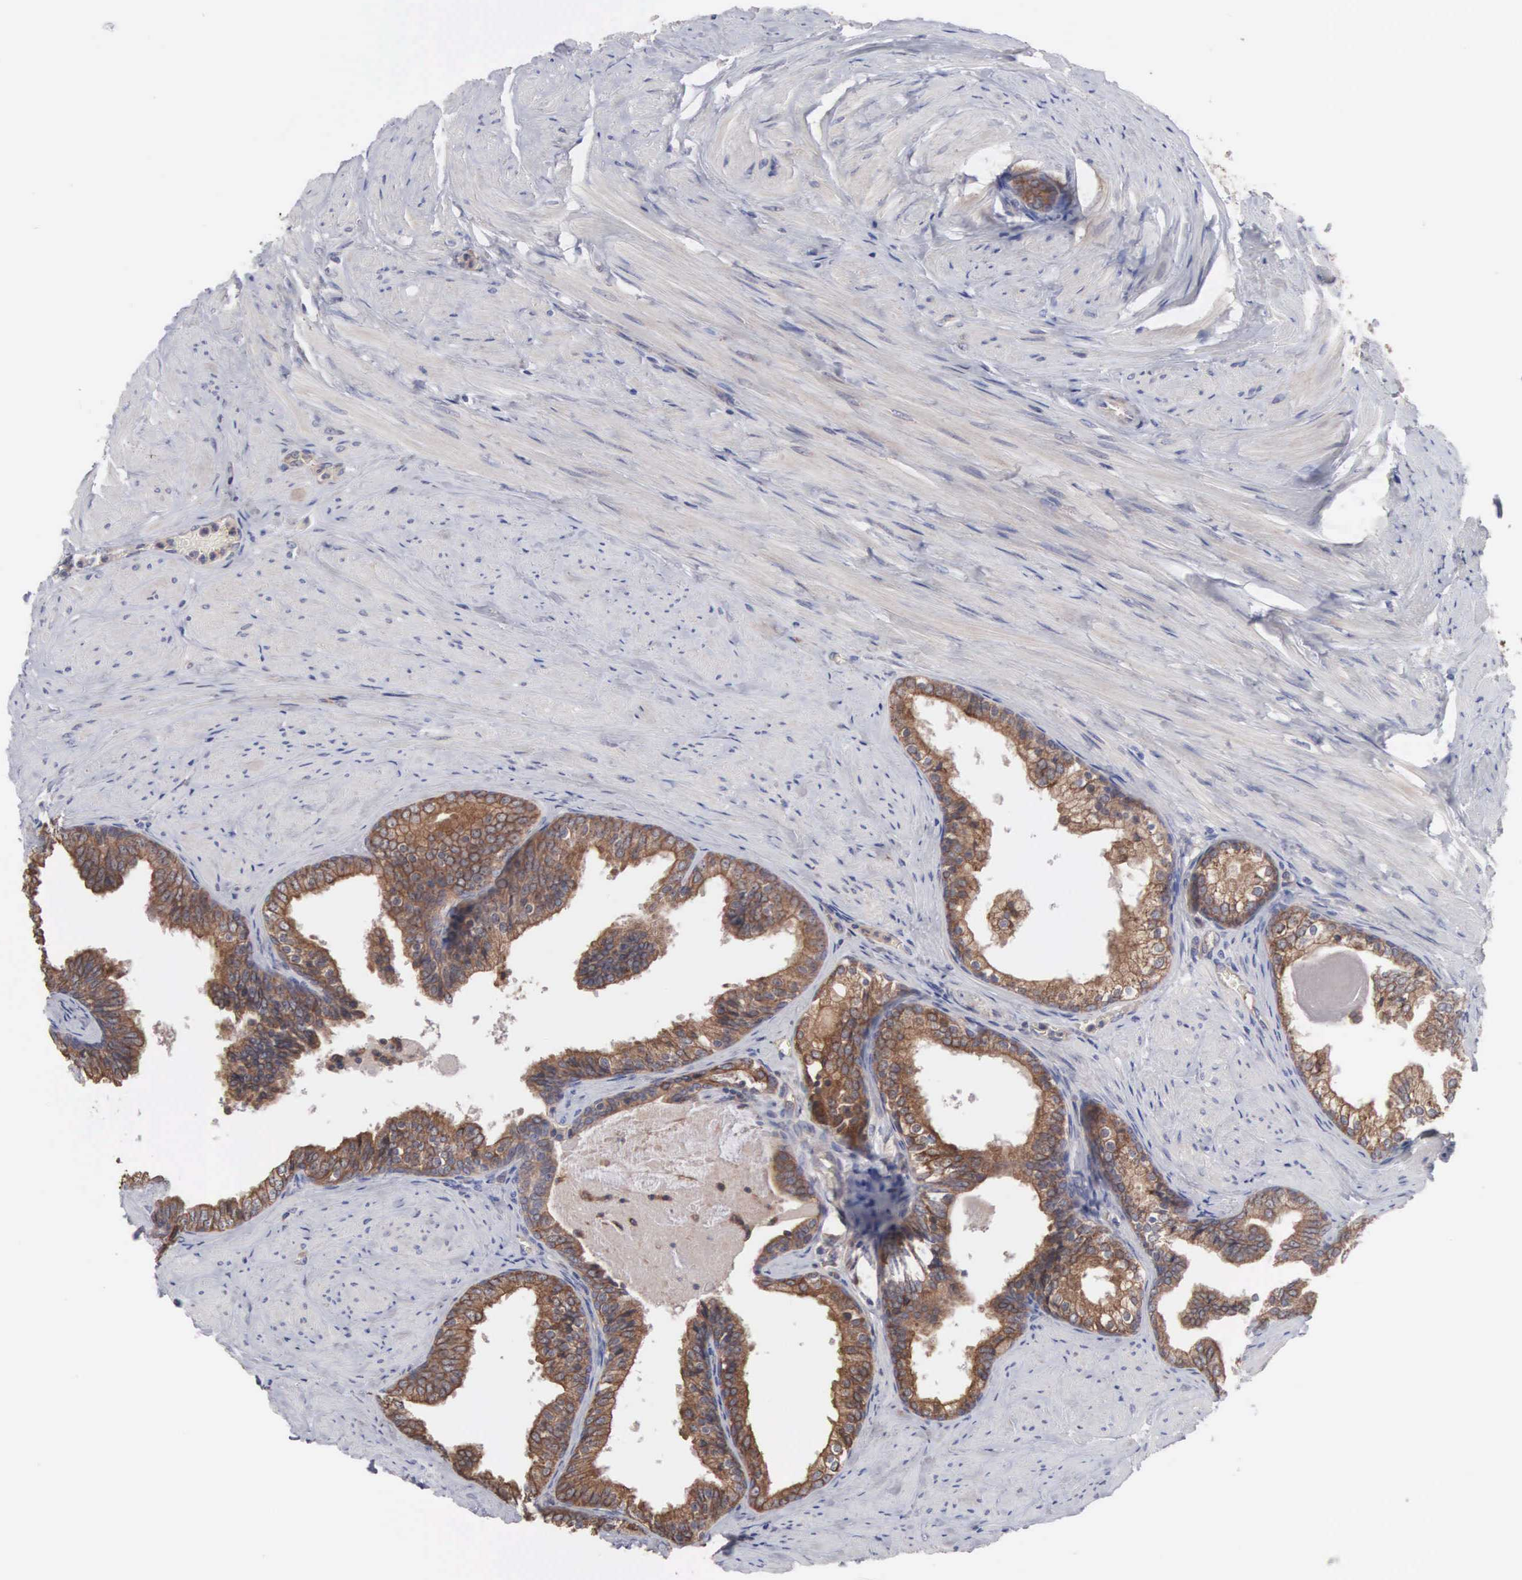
{"staining": {"intensity": "moderate", "quantity": ">75%", "location": "cytoplasmic/membranous"}, "tissue": "prostate", "cell_type": "Glandular cells", "image_type": "normal", "snomed": [{"axis": "morphology", "description": "Normal tissue, NOS"}, {"axis": "topography", "description": "Prostate"}], "caption": "The micrograph reveals a brown stain indicating the presence of a protein in the cytoplasmic/membranous of glandular cells in prostate. (DAB (3,3'-diaminobenzidine) = brown stain, brightfield microscopy at high magnification).", "gene": "INF2", "patient": {"sex": "male", "age": 65}}